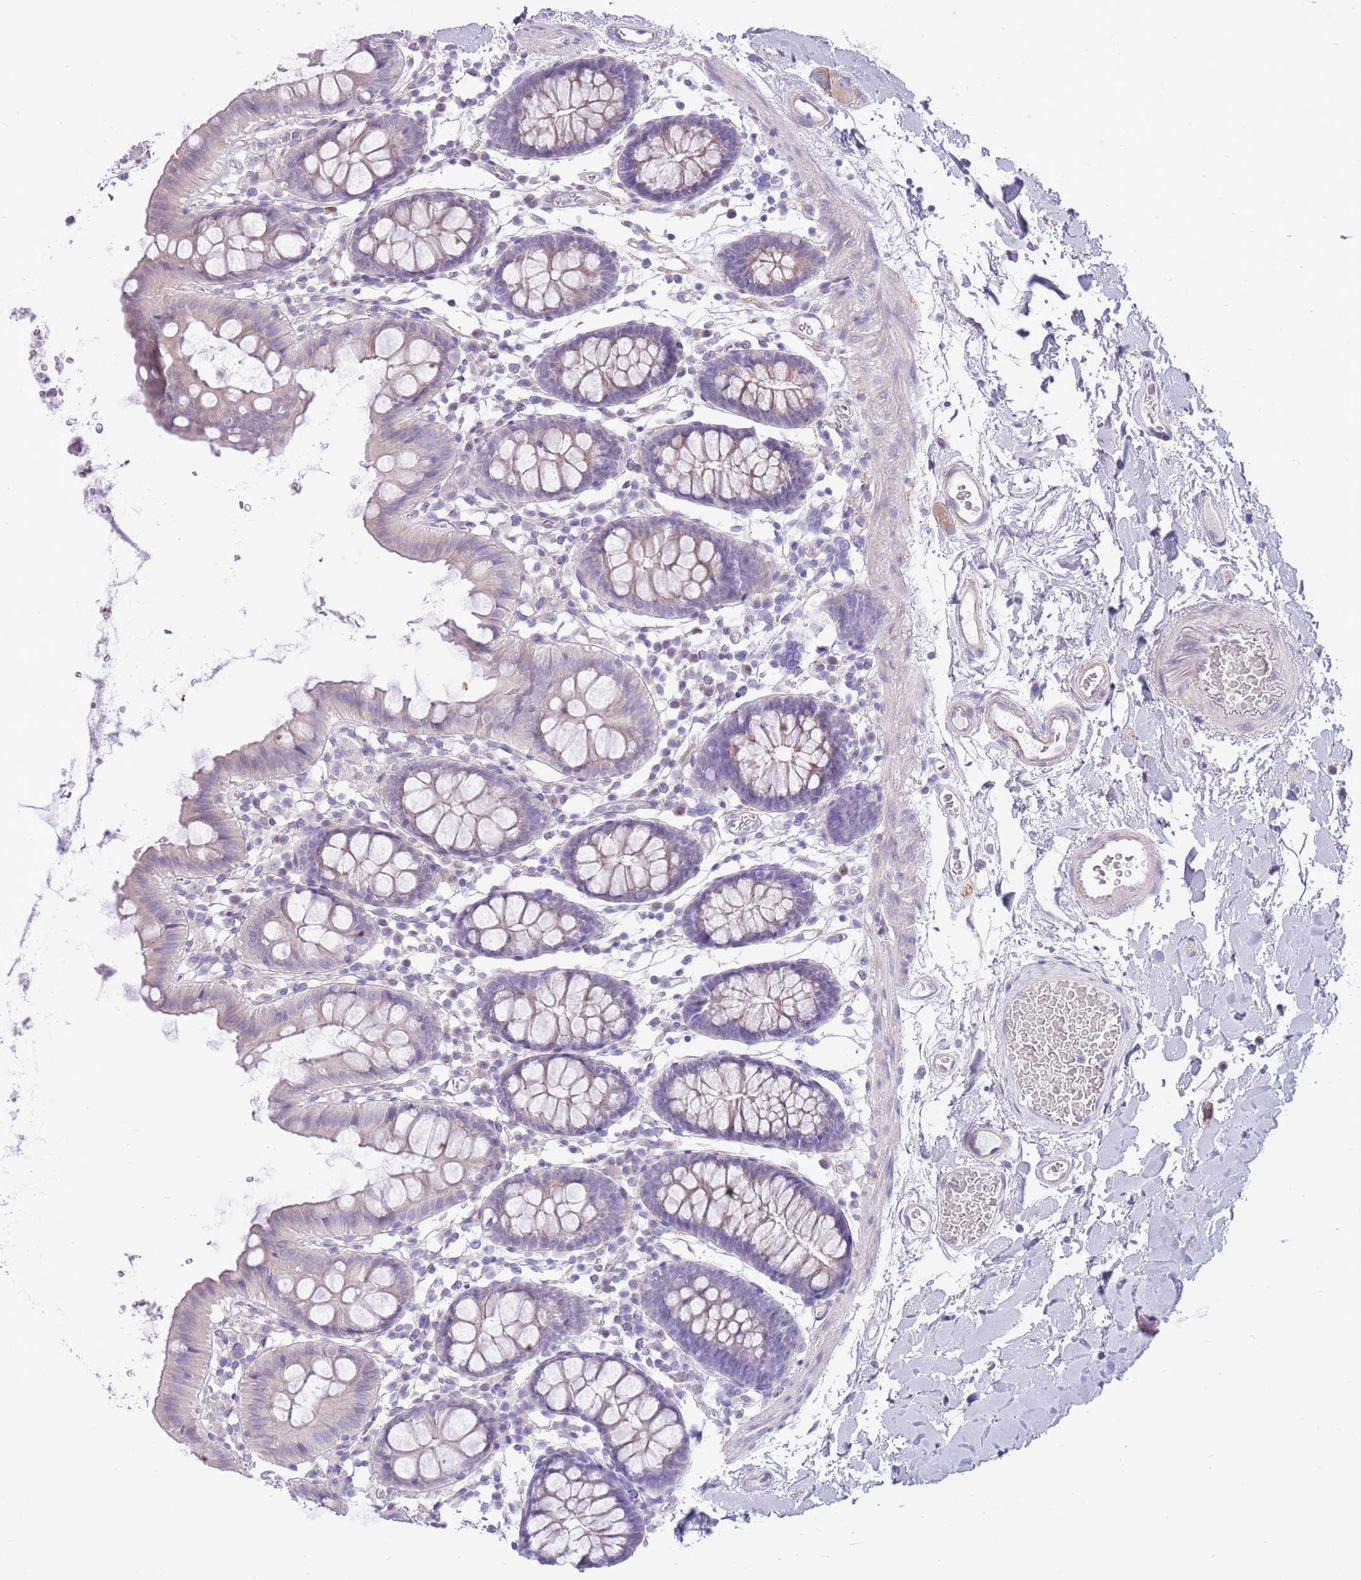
{"staining": {"intensity": "weak", "quantity": ">75%", "location": "cytoplasmic/membranous"}, "tissue": "colon", "cell_type": "Endothelial cells", "image_type": "normal", "snomed": [{"axis": "morphology", "description": "Normal tissue, NOS"}, {"axis": "topography", "description": "Colon"}], "caption": "Protein expression analysis of normal human colon reveals weak cytoplasmic/membranous expression in about >75% of endothelial cells. The protein is stained brown, and the nuclei are stained in blue (DAB IHC with brightfield microscopy, high magnification).", "gene": "ZC4H2", "patient": {"sex": "male", "age": 75}}